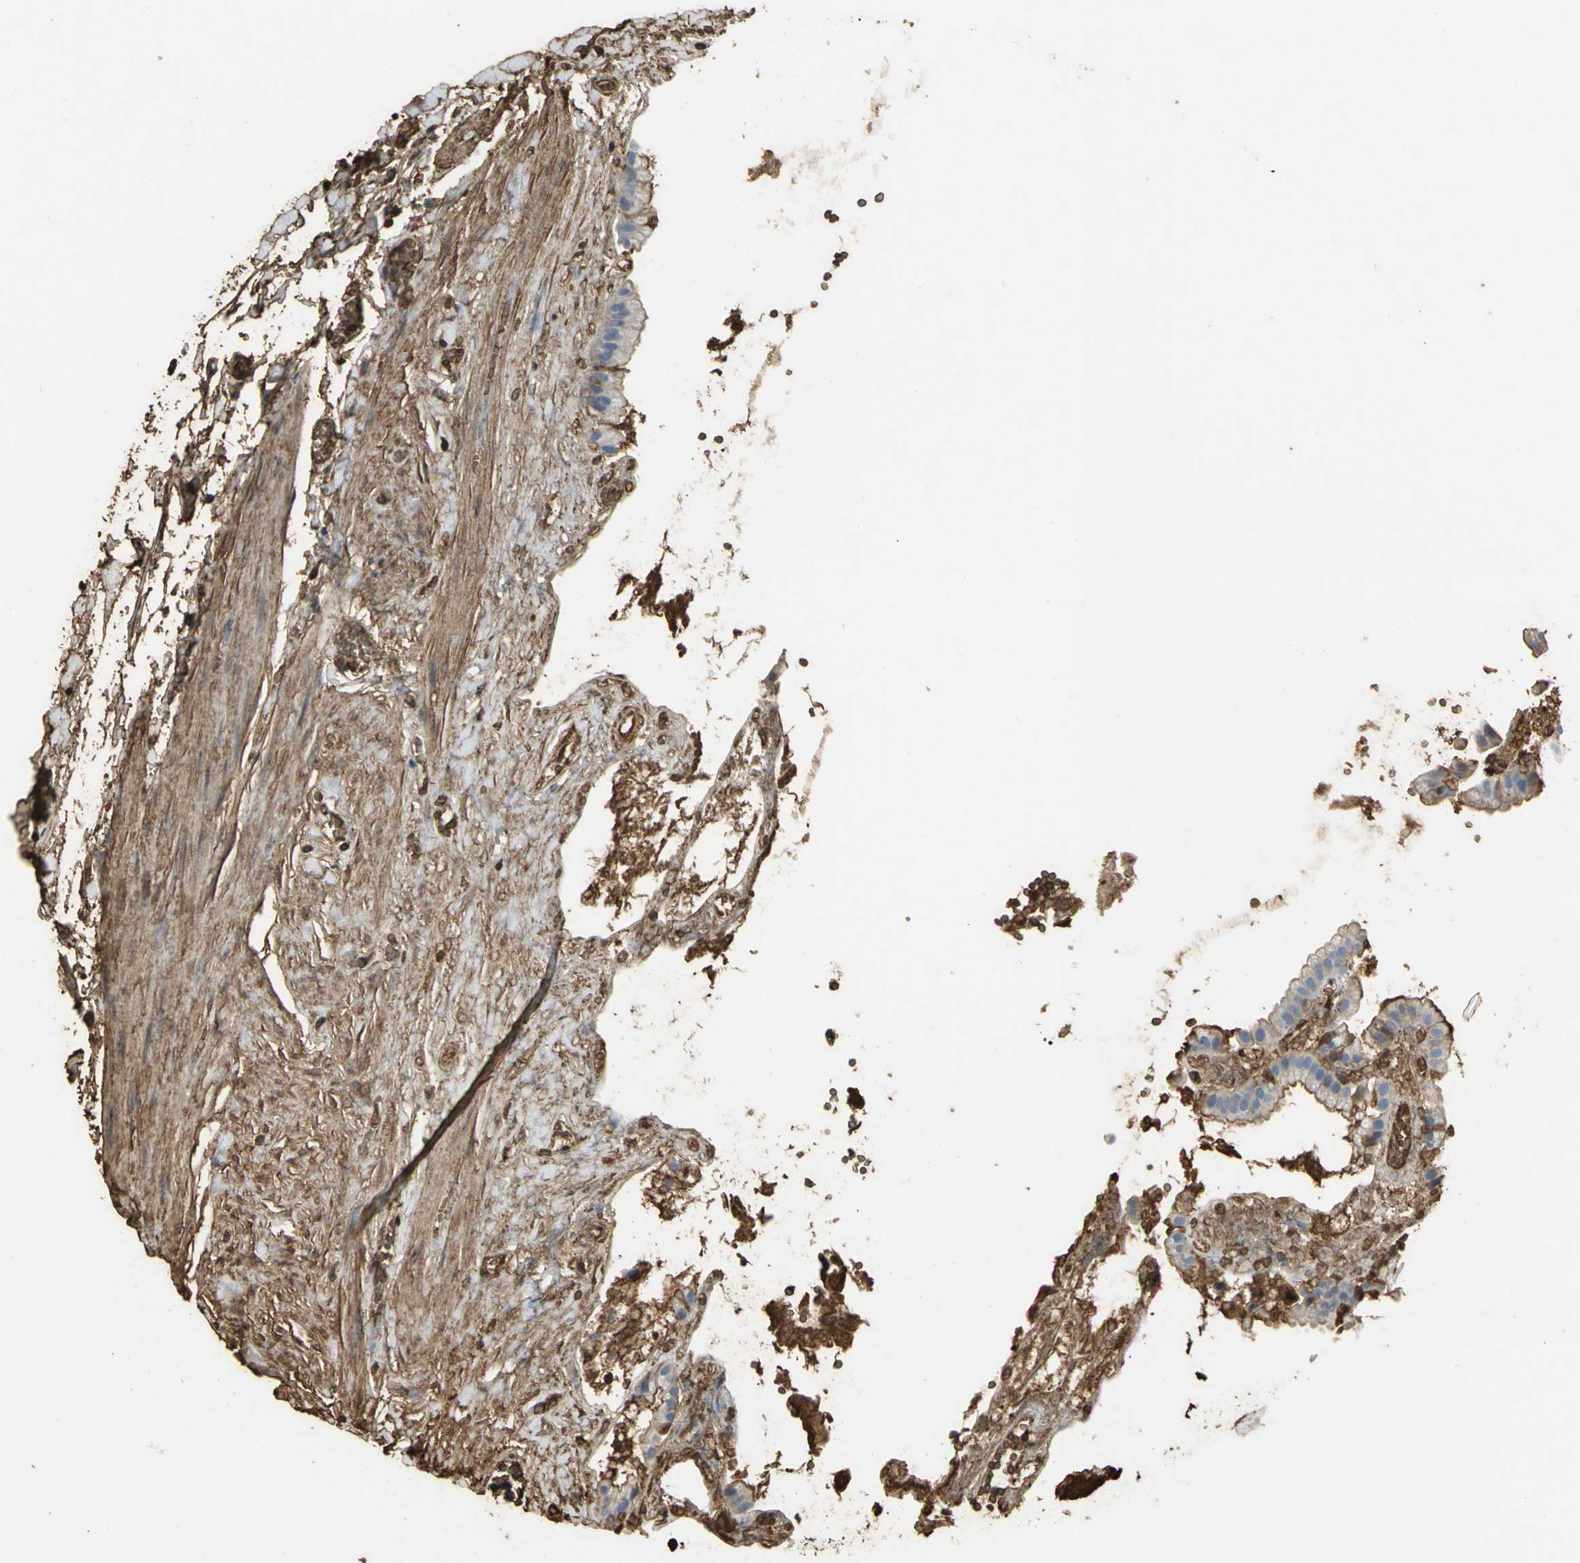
{"staining": {"intensity": "moderate", "quantity": "25%-75%", "location": "cytoplasmic/membranous"}, "tissue": "gallbladder", "cell_type": "Glandular cells", "image_type": "normal", "snomed": [{"axis": "morphology", "description": "Normal tissue, NOS"}, {"axis": "topography", "description": "Gallbladder"}], "caption": "DAB (3,3'-diaminobenzidine) immunohistochemical staining of benign gallbladder displays moderate cytoplasmic/membranous protein staining in approximately 25%-75% of glandular cells.", "gene": "TREM1", "patient": {"sex": "female", "age": 63}}